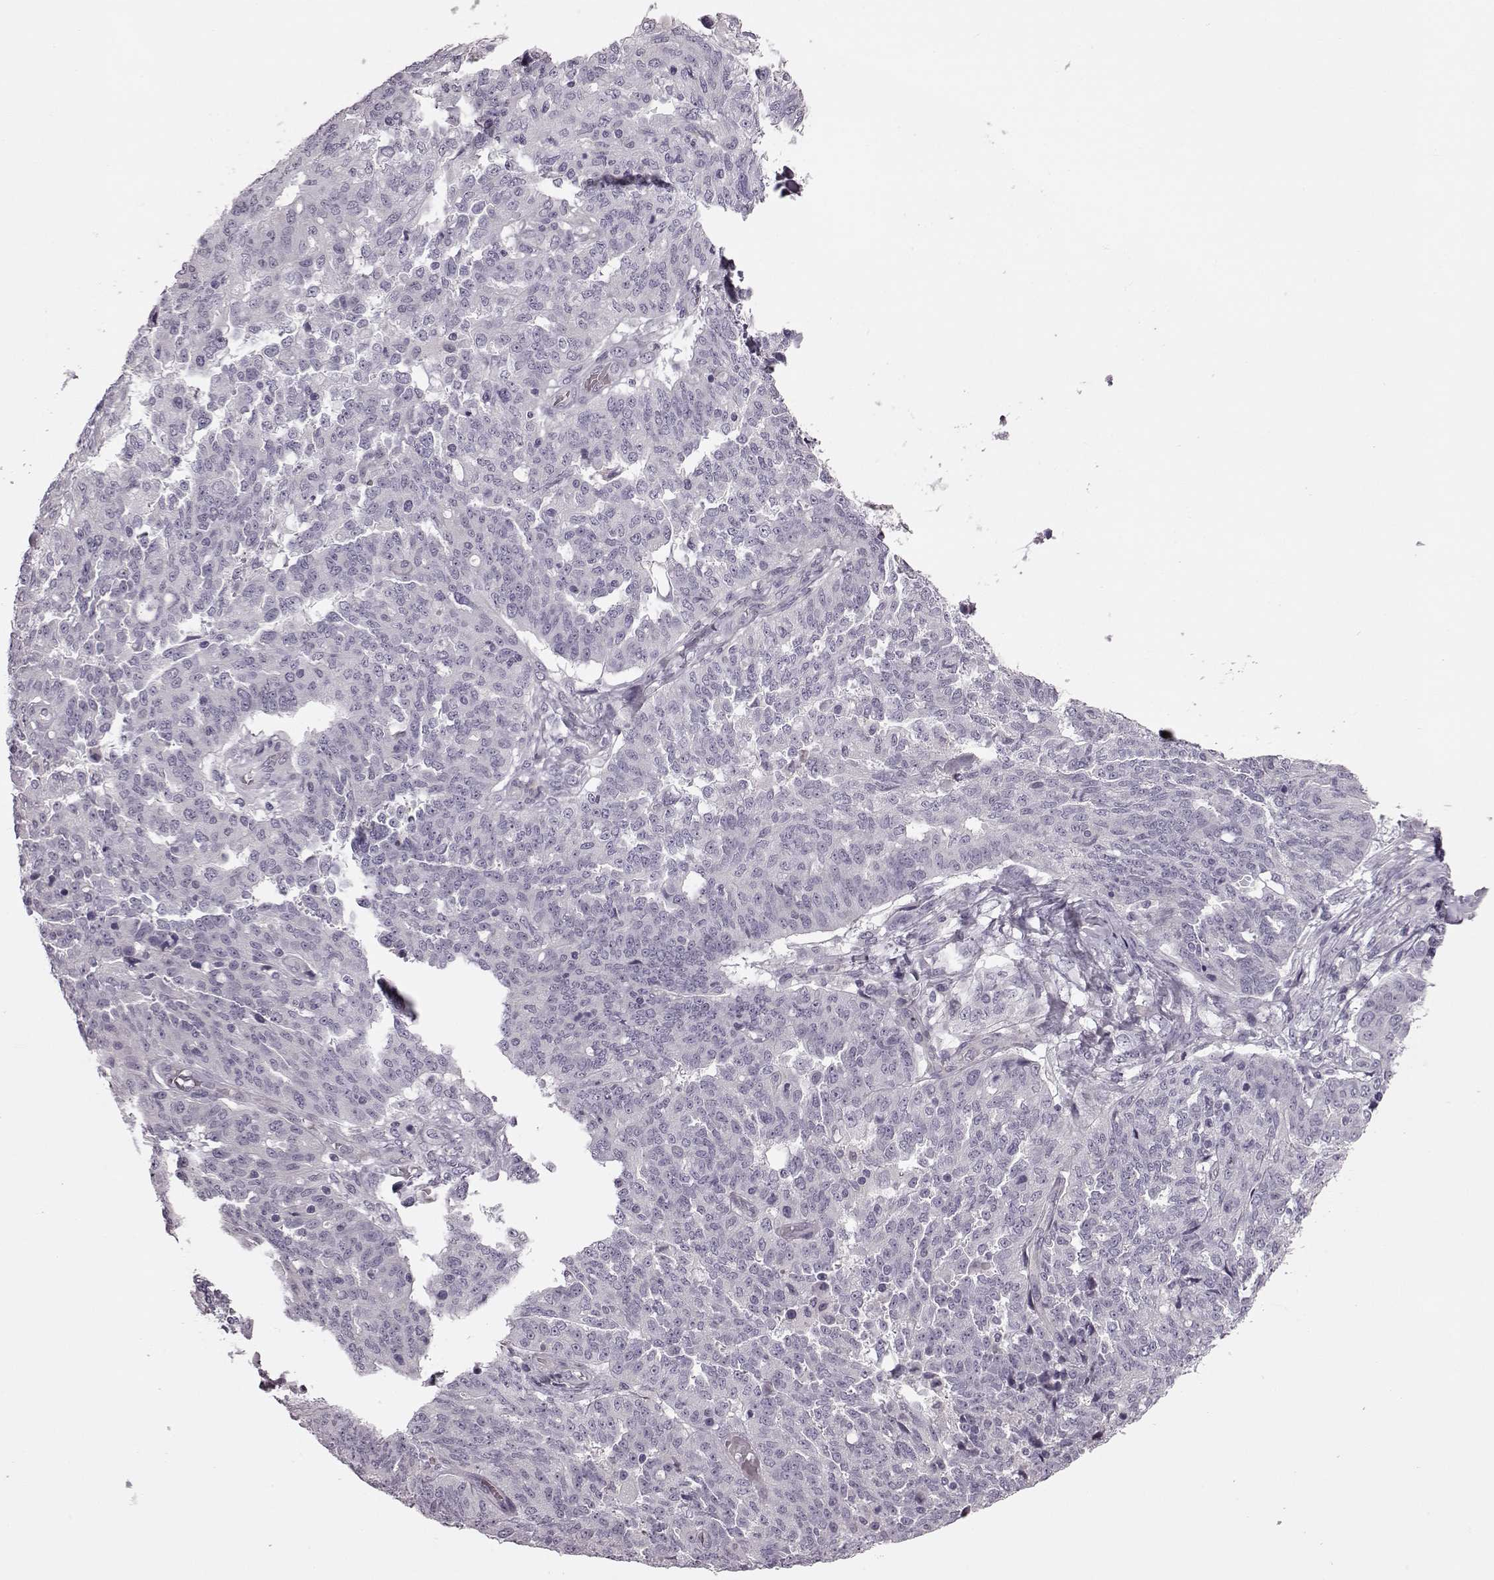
{"staining": {"intensity": "negative", "quantity": "none", "location": "none"}, "tissue": "ovarian cancer", "cell_type": "Tumor cells", "image_type": "cancer", "snomed": [{"axis": "morphology", "description": "Cystadenocarcinoma, serous, NOS"}, {"axis": "topography", "description": "Ovary"}], "caption": "Tumor cells show no significant expression in serous cystadenocarcinoma (ovarian). (Brightfield microscopy of DAB immunohistochemistry at high magnification).", "gene": "SNTG1", "patient": {"sex": "female", "age": 67}}